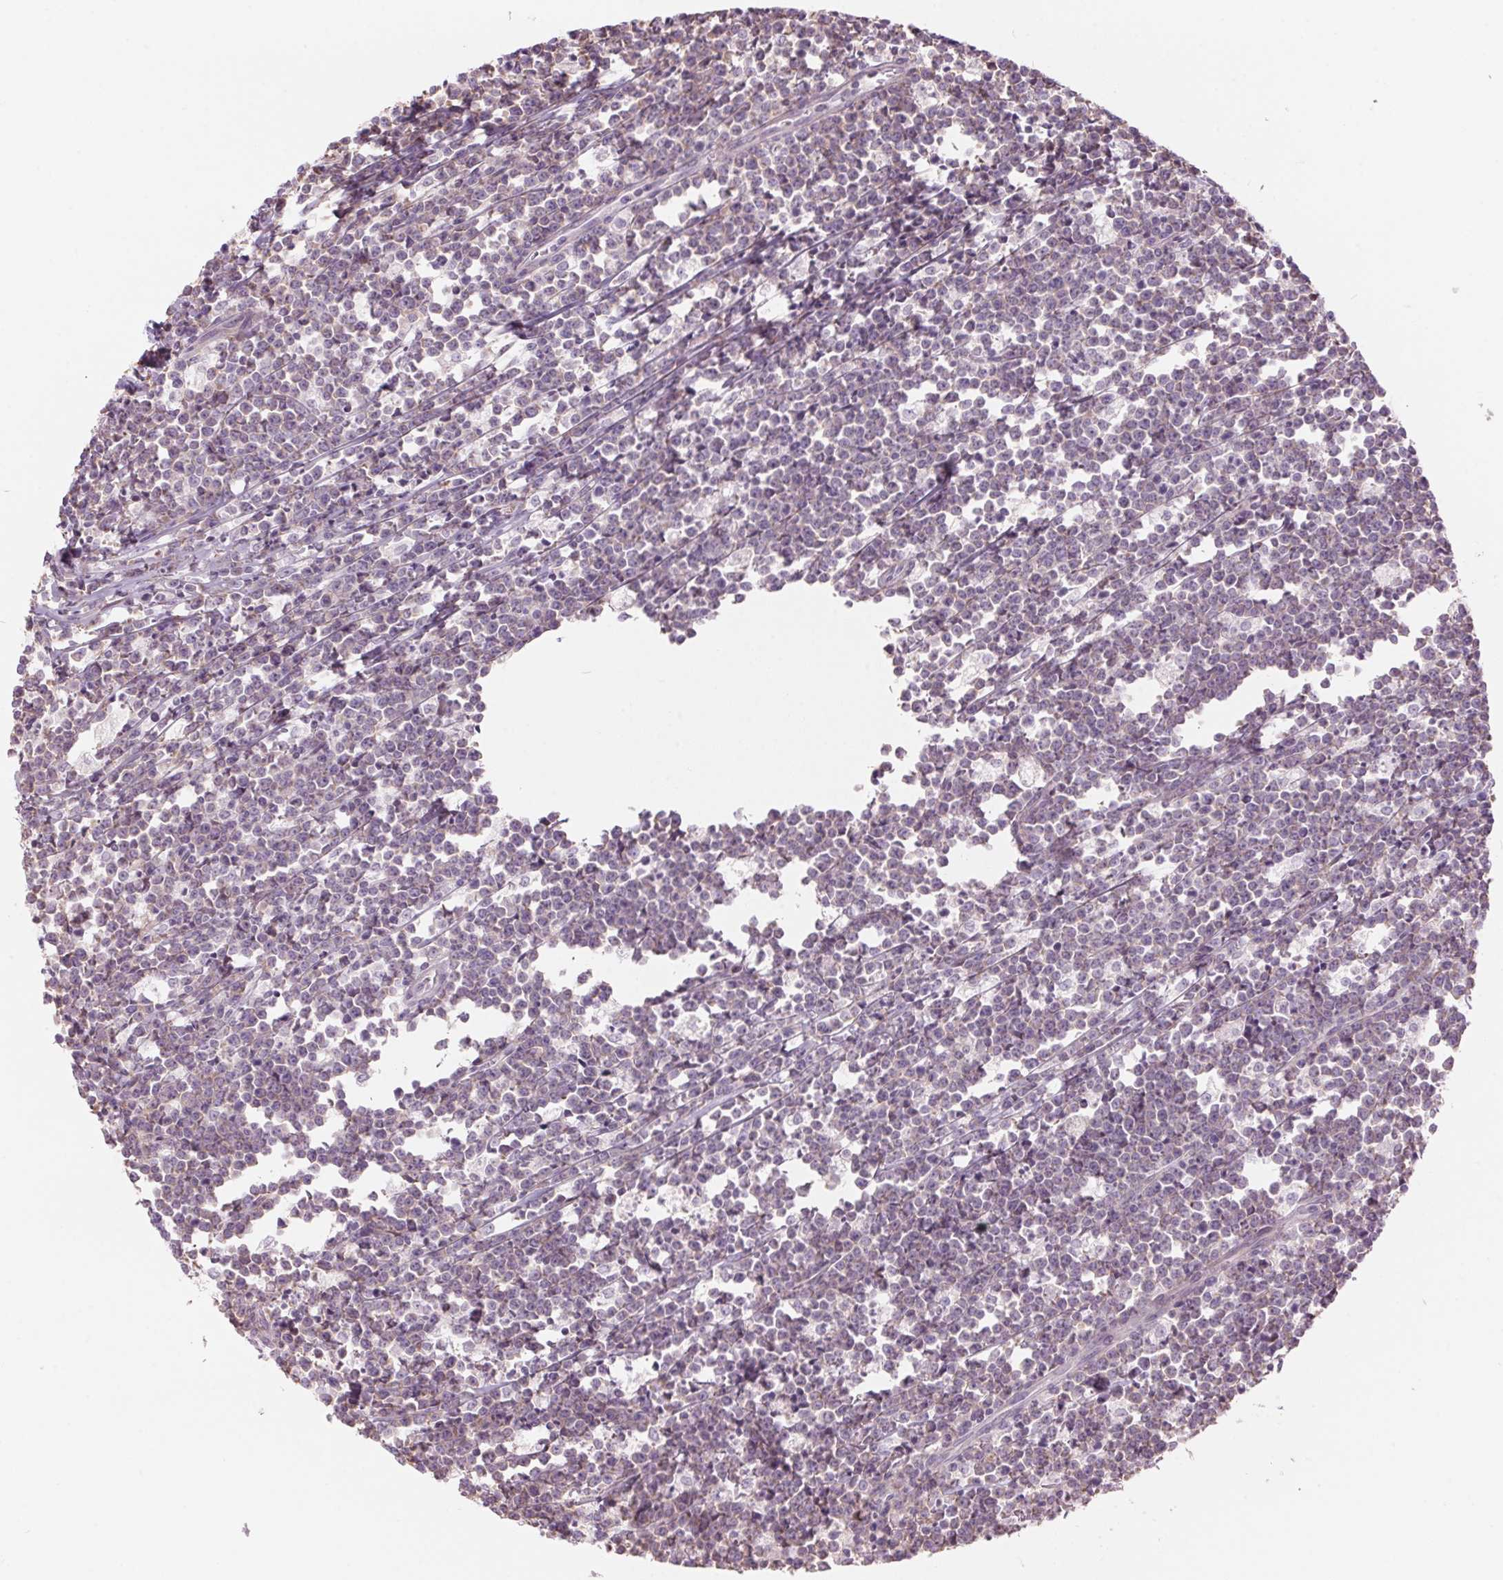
{"staining": {"intensity": "weak", "quantity": "<25%", "location": "cytoplasmic/membranous"}, "tissue": "lymphoma", "cell_type": "Tumor cells", "image_type": "cancer", "snomed": [{"axis": "morphology", "description": "Malignant lymphoma, non-Hodgkin's type, High grade"}, {"axis": "topography", "description": "Small intestine"}], "caption": "Immunohistochemistry image of neoplastic tissue: malignant lymphoma, non-Hodgkin's type (high-grade) stained with DAB exhibits no significant protein expression in tumor cells. (Brightfield microscopy of DAB immunohistochemistry at high magnification).", "gene": "GNMT", "patient": {"sex": "female", "age": 56}}